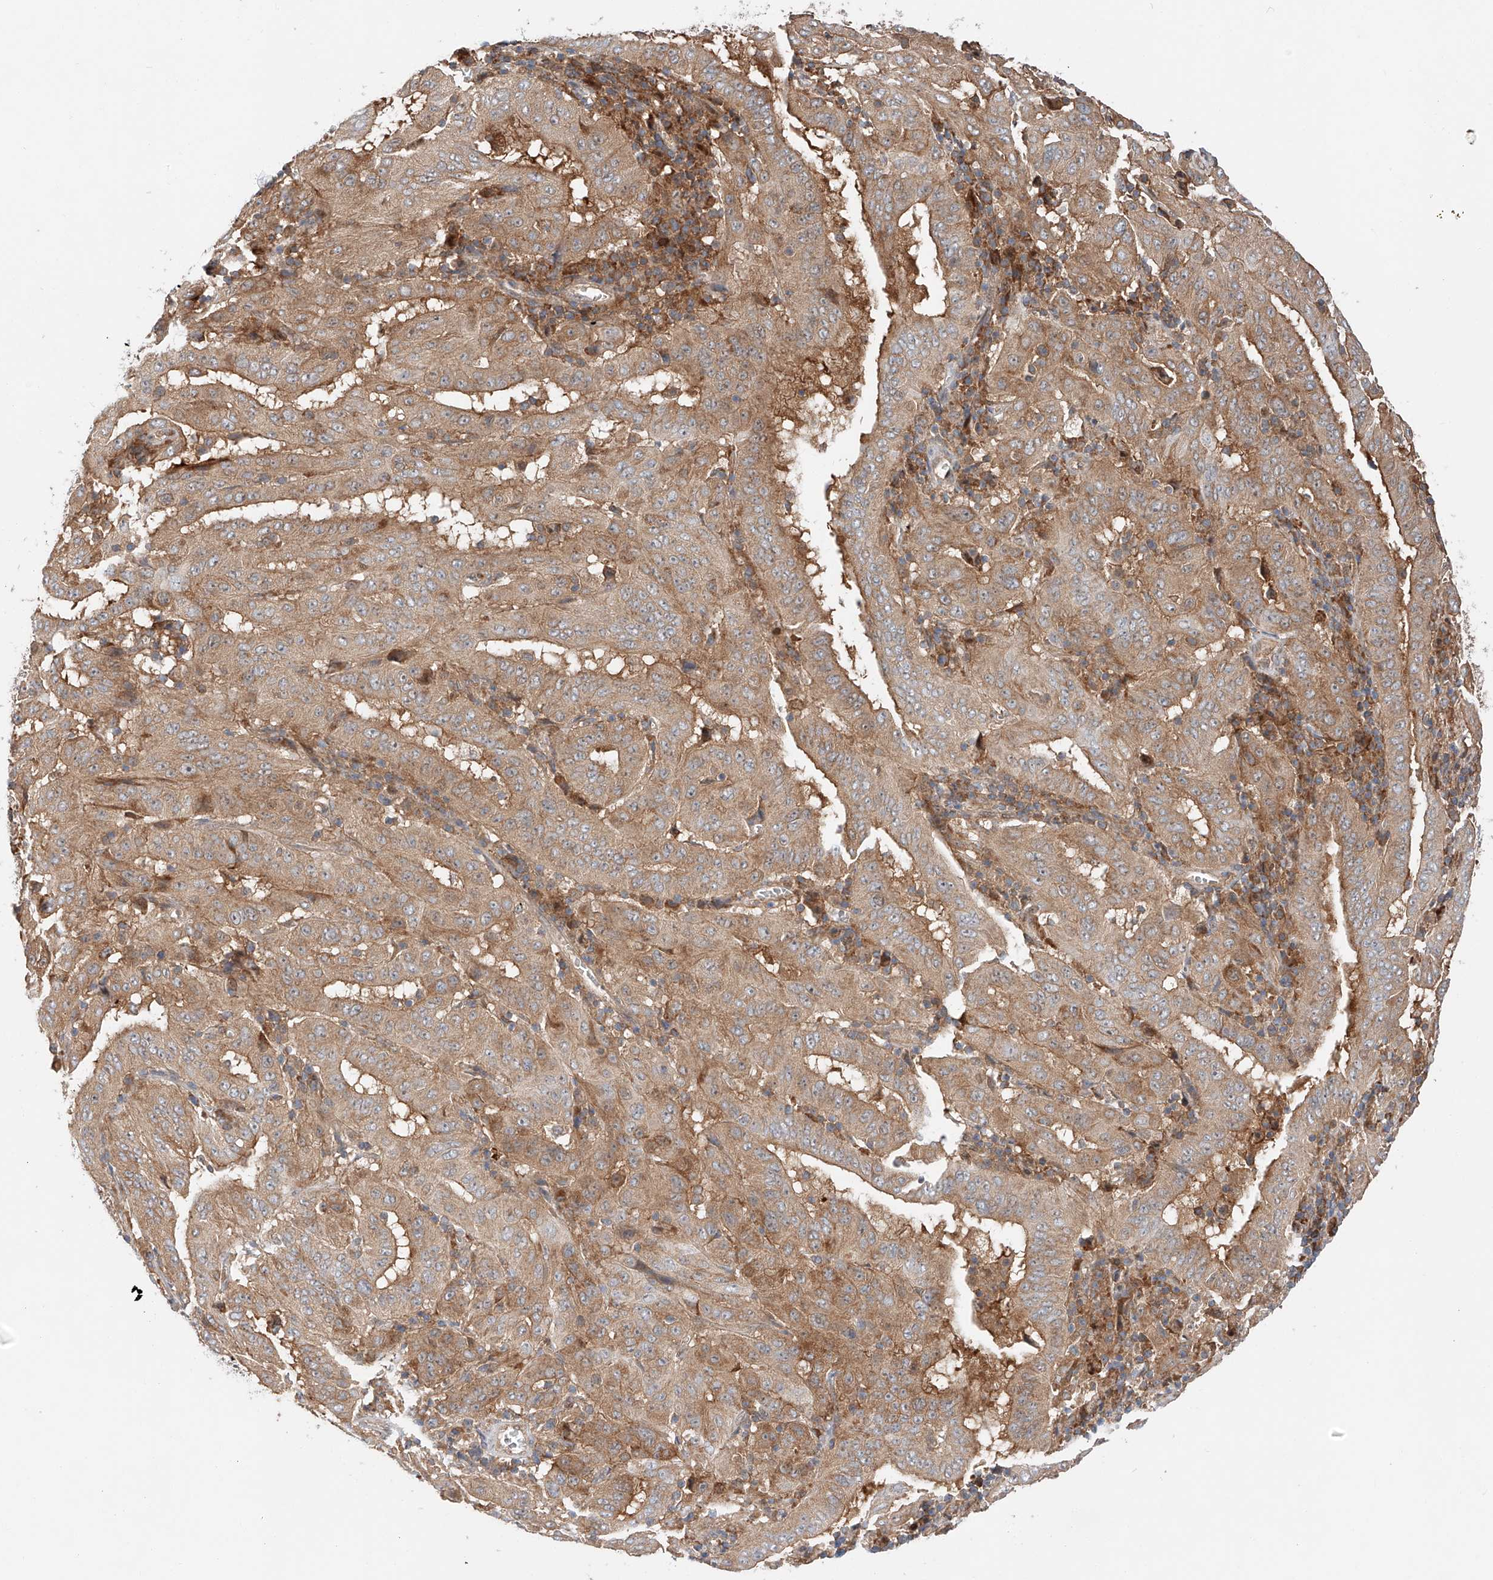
{"staining": {"intensity": "moderate", "quantity": ">75%", "location": "cytoplasmic/membranous"}, "tissue": "pancreatic cancer", "cell_type": "Tumor cells", "image_type": "cancer", "snomed": [{"axis": "morphology", "description": "Adenocarcinoma, NOS"}, {"axis": "topography", "description": "Pancreas"}], "caption": "Human adenocarcinoma (pancreatic) stained with a brown dye shows moderate cytoplasmic/membranous positive expression in approximately >75% of tumor cells.", "gene": "RUSC1", "patient": {"sex": "male", "age": 63}}